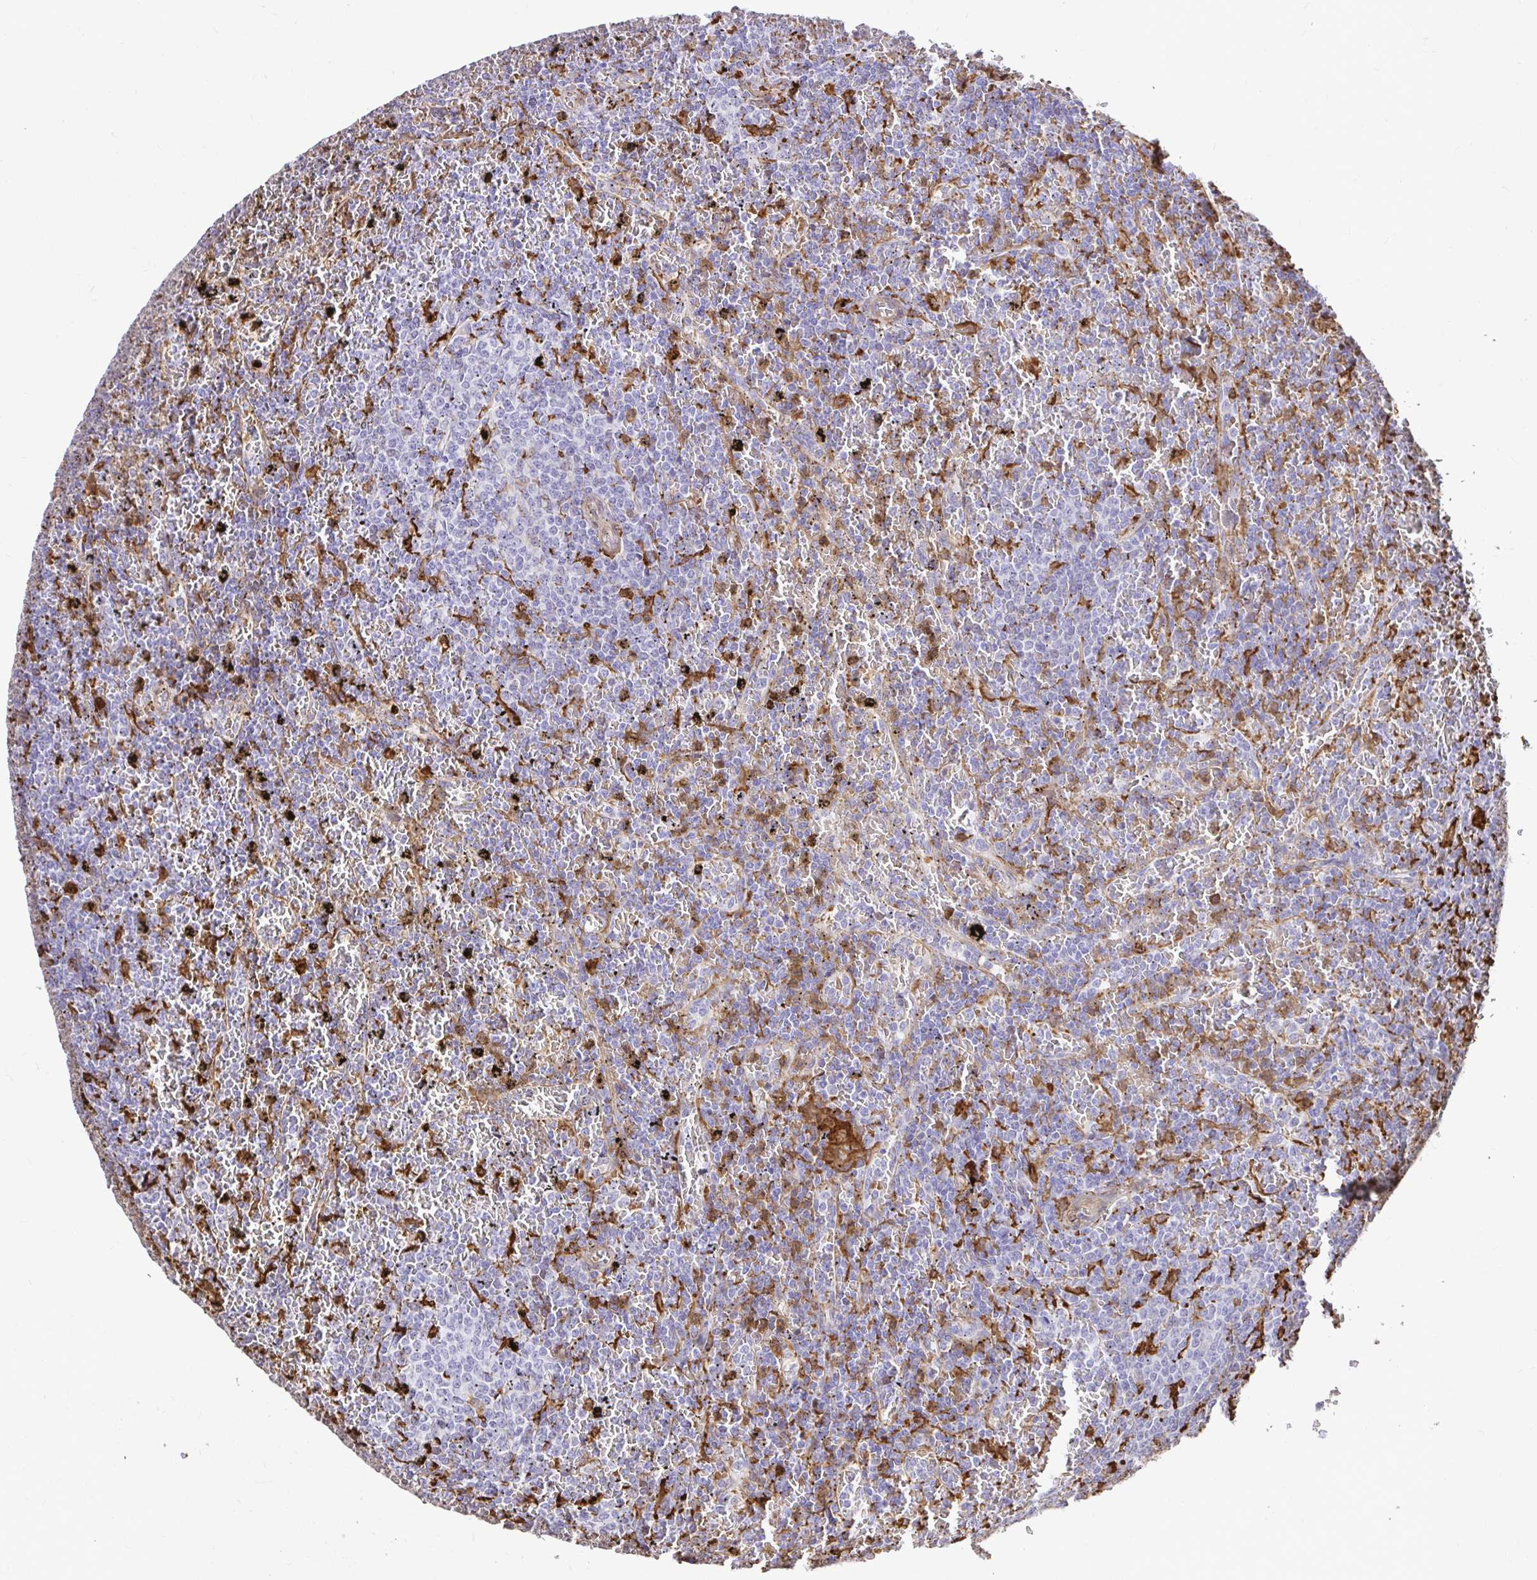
{"staining": {"intensity": "negative", "quantity": "none", "location": "none"}, "tissue": "lymphoma", "cell_type": "Tumor cells", "image_type": "cancer", "snomed": [{"axis": "morphology", "description": "Malignant lymphoma, non-Hodgkin's type, Low grade"}, {"axis": "topography", "description": "Spleen"}], "caption": "Tumor cells are negative for brown protein staining in low-grade malignant lymphoma, non-Hodgkin's type.", "gene": "GSN", "patient": {"sex": "female", "age": 77}}